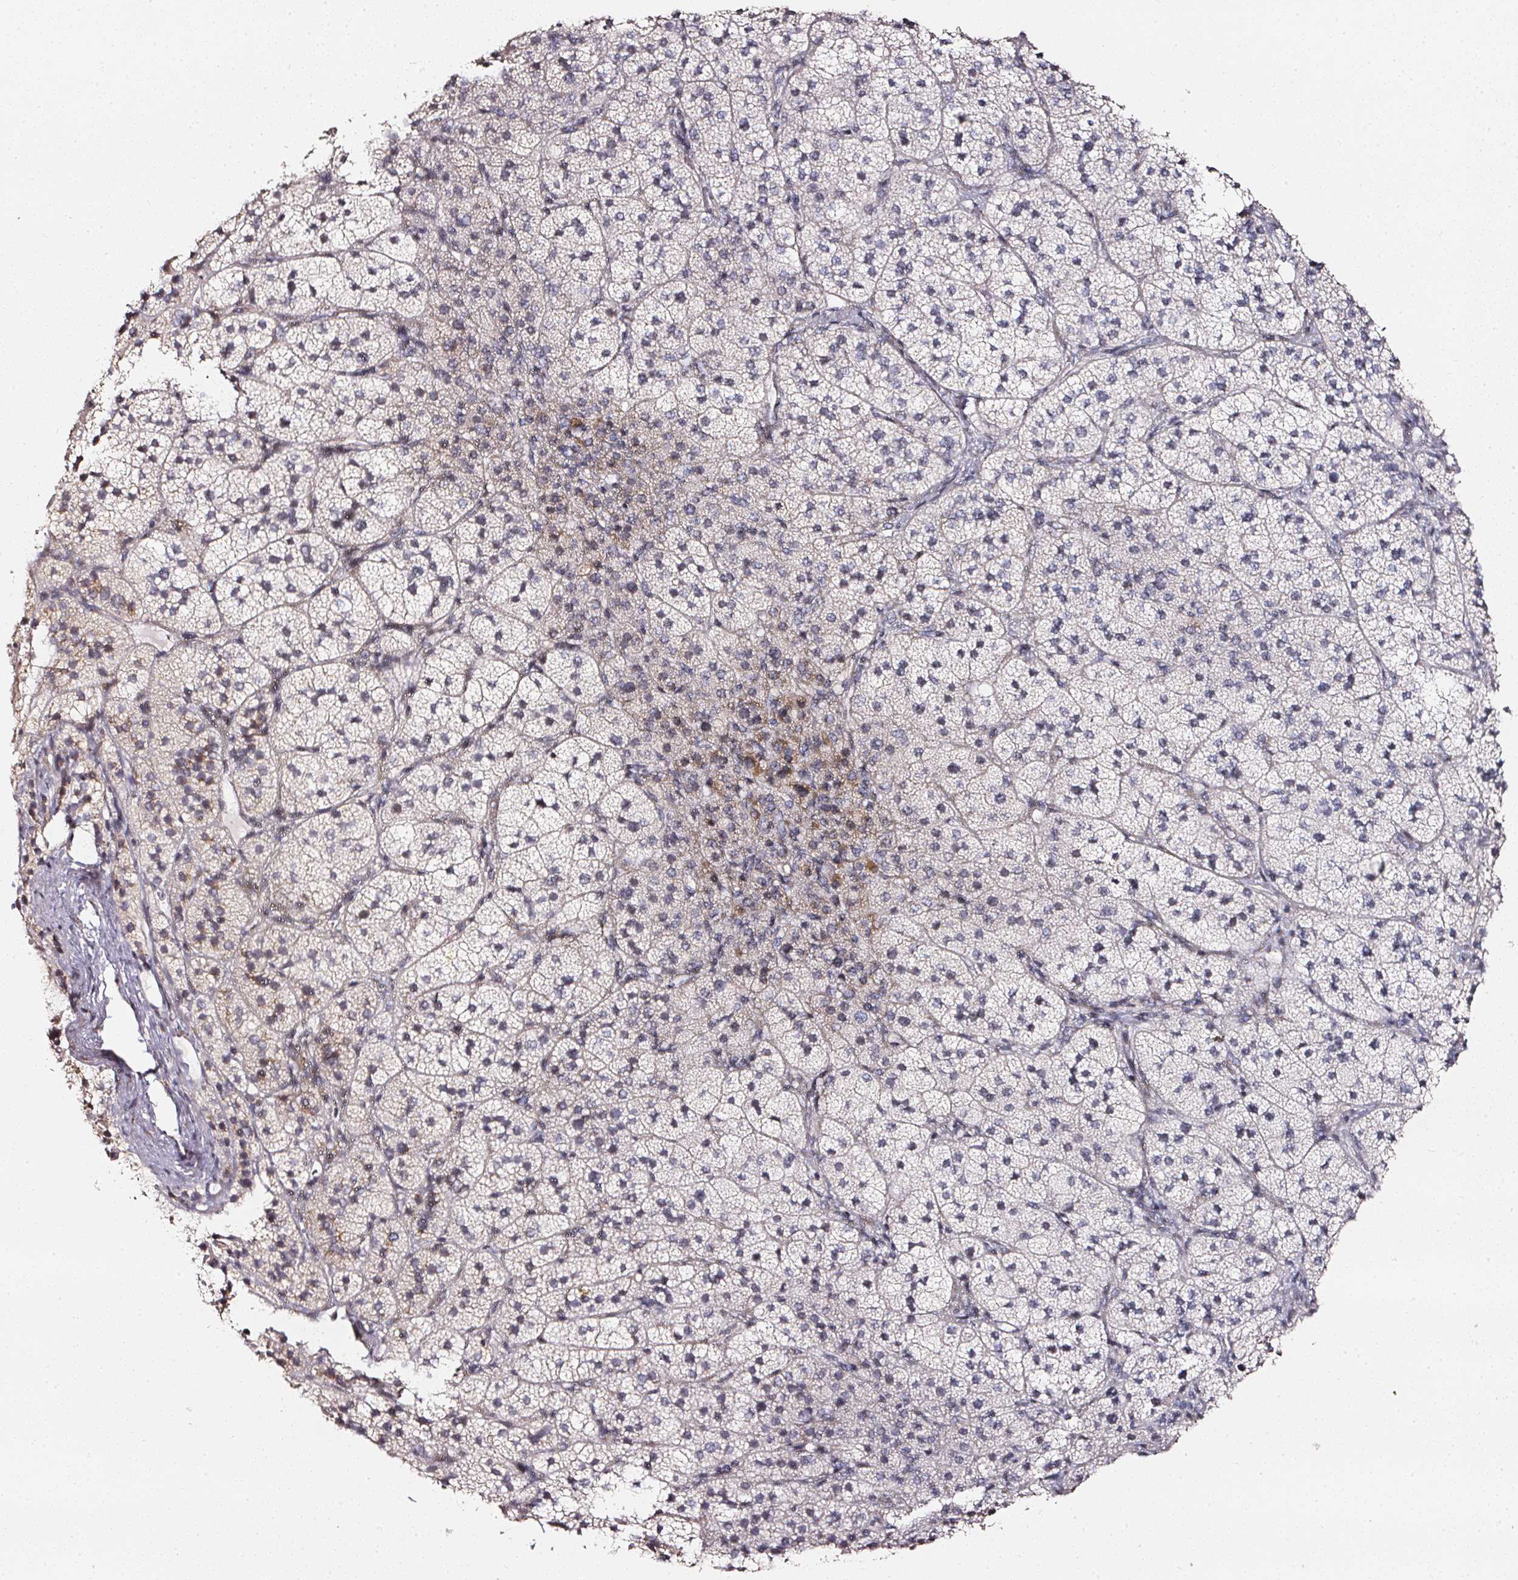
{"staining": {"intensity": "moderate", "quantity": "<25%", "location": "cytoplasmic/membranous"}, "tissue": "adrenal gland", "cell_type": "Glandular cells", "image_type": "normal", "snomed": [{"axis": "morphology", "description": "Normal tissue, NOS"}, {"axis": "topography", "description": "Adrenal gland"}], "caption": "IHC (DAB (3,3'-diaminobenzidine)) staining of benign human adrenal gland displays moderate cytoplasmic/membranous protein staining in approximately <25% of glandular cells.", "gene": "NTRK1", "patient": {"sex": "female", "age": 58}}